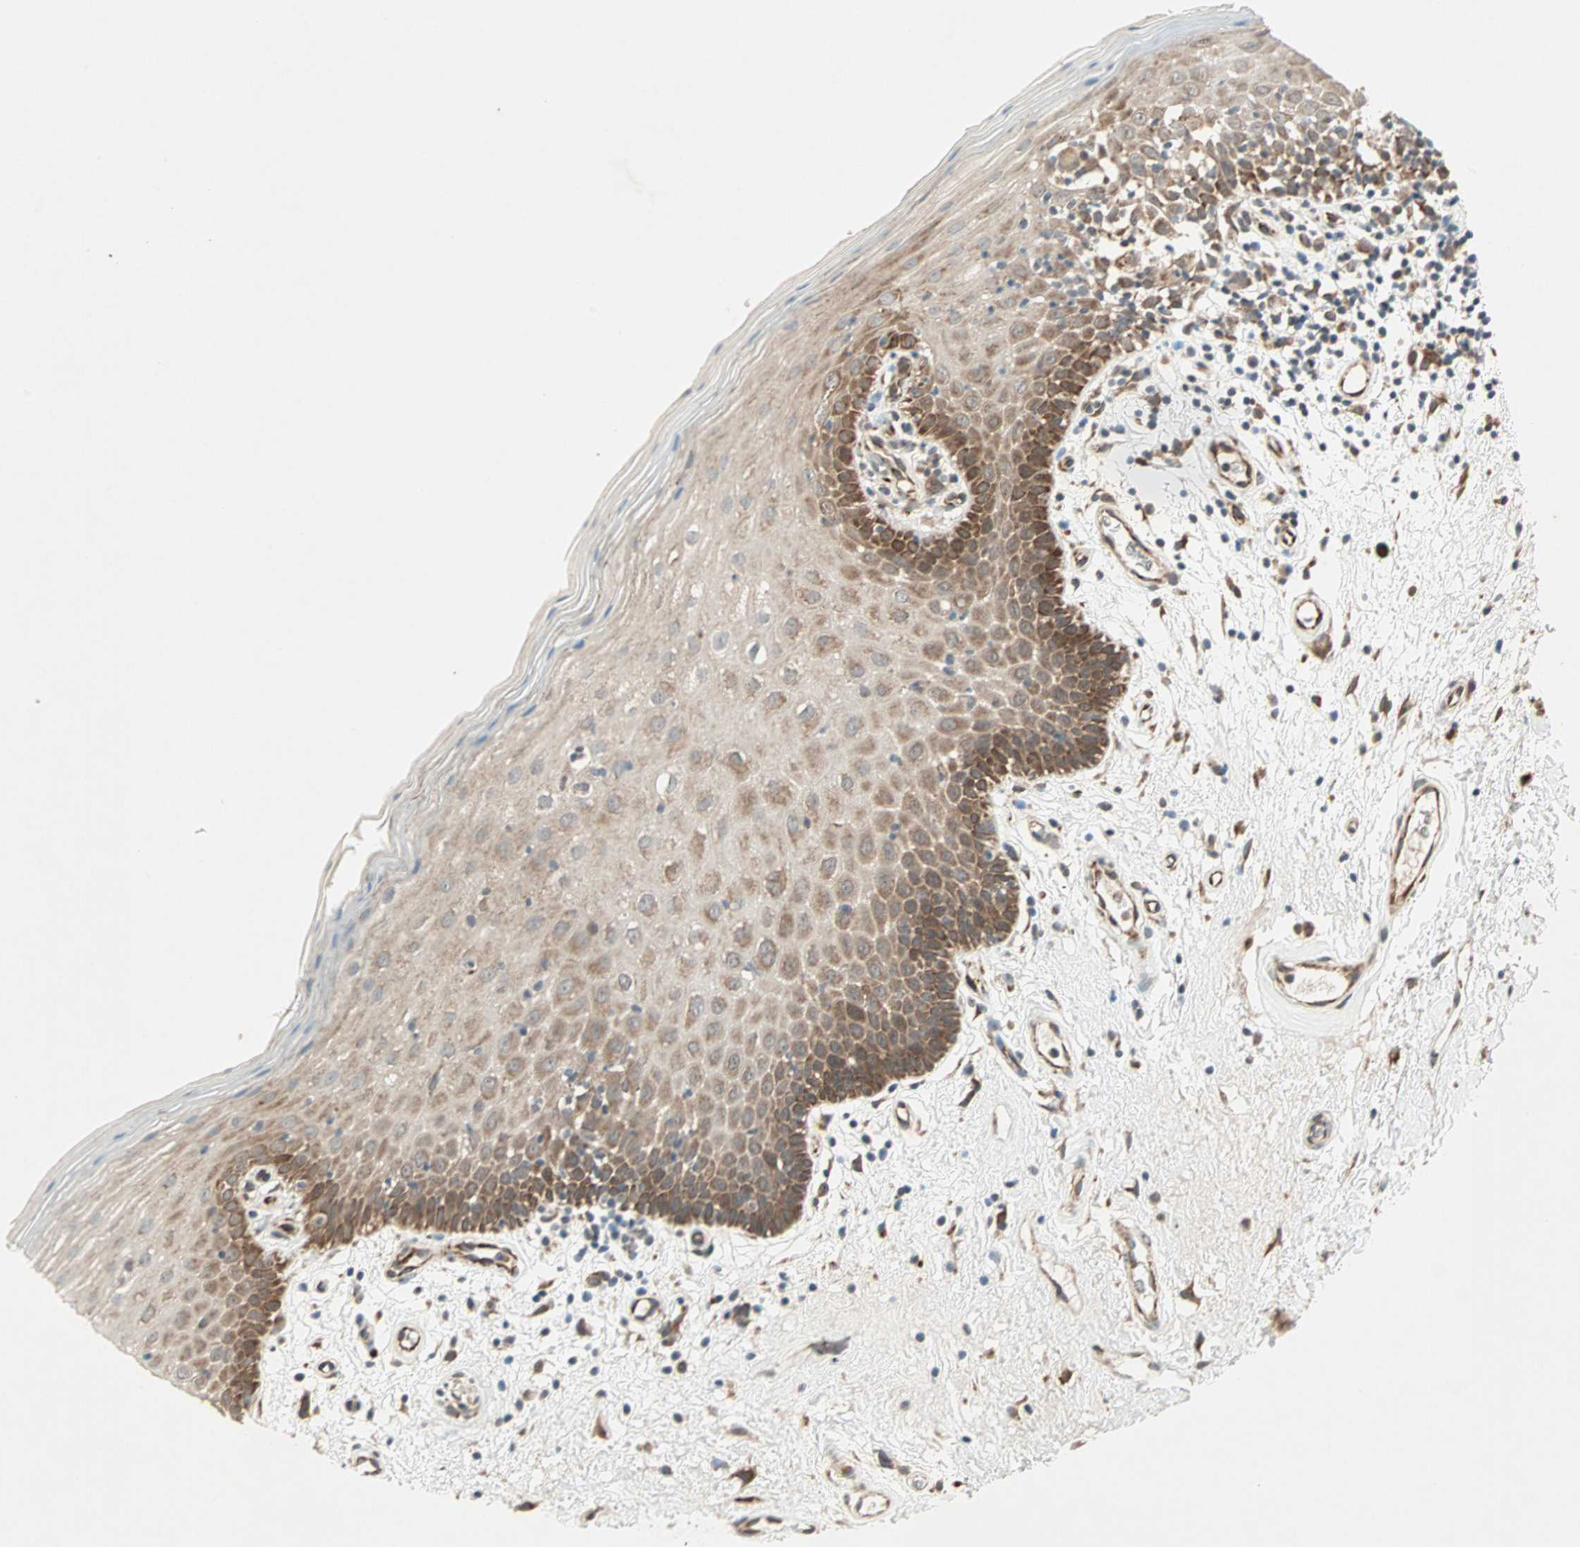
{"staining": {"intensity": "moderate", "quantity": ">75%", "location": "cytoplasmic/membranous"}, "tissue": "oral mucosa", "cell_type": "Squamous epithelial cells", "image_type": "normal", "snomed": [{"axis": "morphology", "description": "Normal tissue, NOS"}, {"axis": "morphology", "description": "Squamous cell carcinoma, NOS"}, {"axis": "topography", "description": "Skeletal muscle"}, {"axis": "topography", "description": "Oral tissue"}, {"axis": "topography", "description": "Head-Neck"}], "caption": "A brown stain highlights moderate cytoplasmic/membranous expression of a protein in squamous epithelial cells of normal oral mucosa.", "gene": "ZNF37A", "patient": {"sex": "male", "age": 71}}